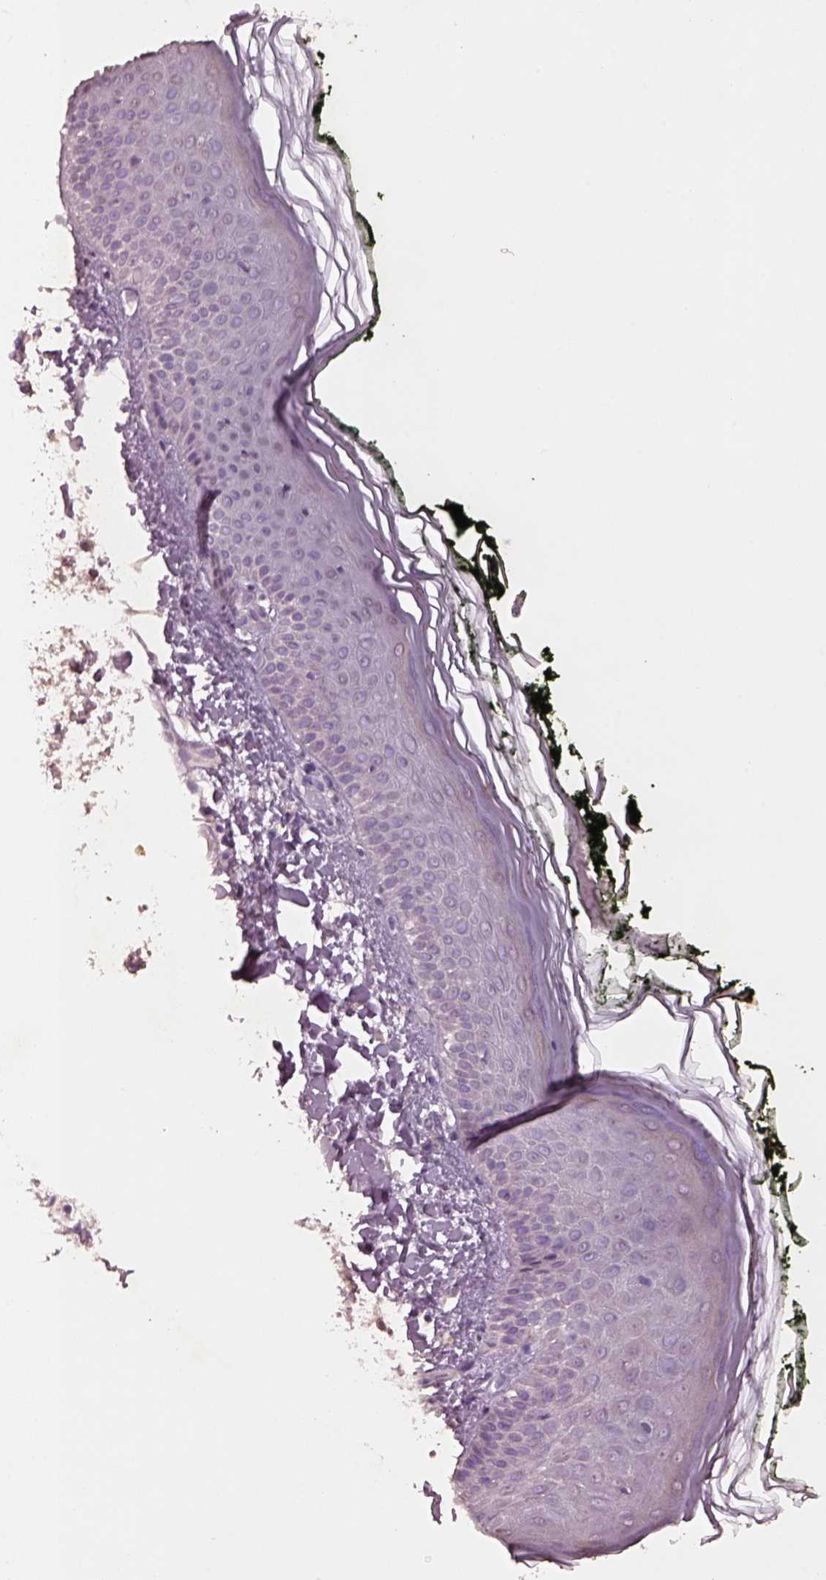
{"staining": {"intensity": "negative", "quantity": "none", "location": "none"}, "tissue": "skin", "cell_type": "Fibroblasts", "image_type": "normal", "snomed": [{"axis": "morphology", "description": "Normal tissue, NOS"}, {"axis": "topography", "description": "Skin"}], "caption": "IHC image of benign skin: human skin stained with DAB demonstrates no significant protein expression in fibroblasts. Brightfield microscopy of immunohistochemistry (IHC) stained with DAB (brown) and hematoxylin (blue), captured at high magnification.", "gene": "KCNIP3", "patient": {"sex": "female", "age": 62}}